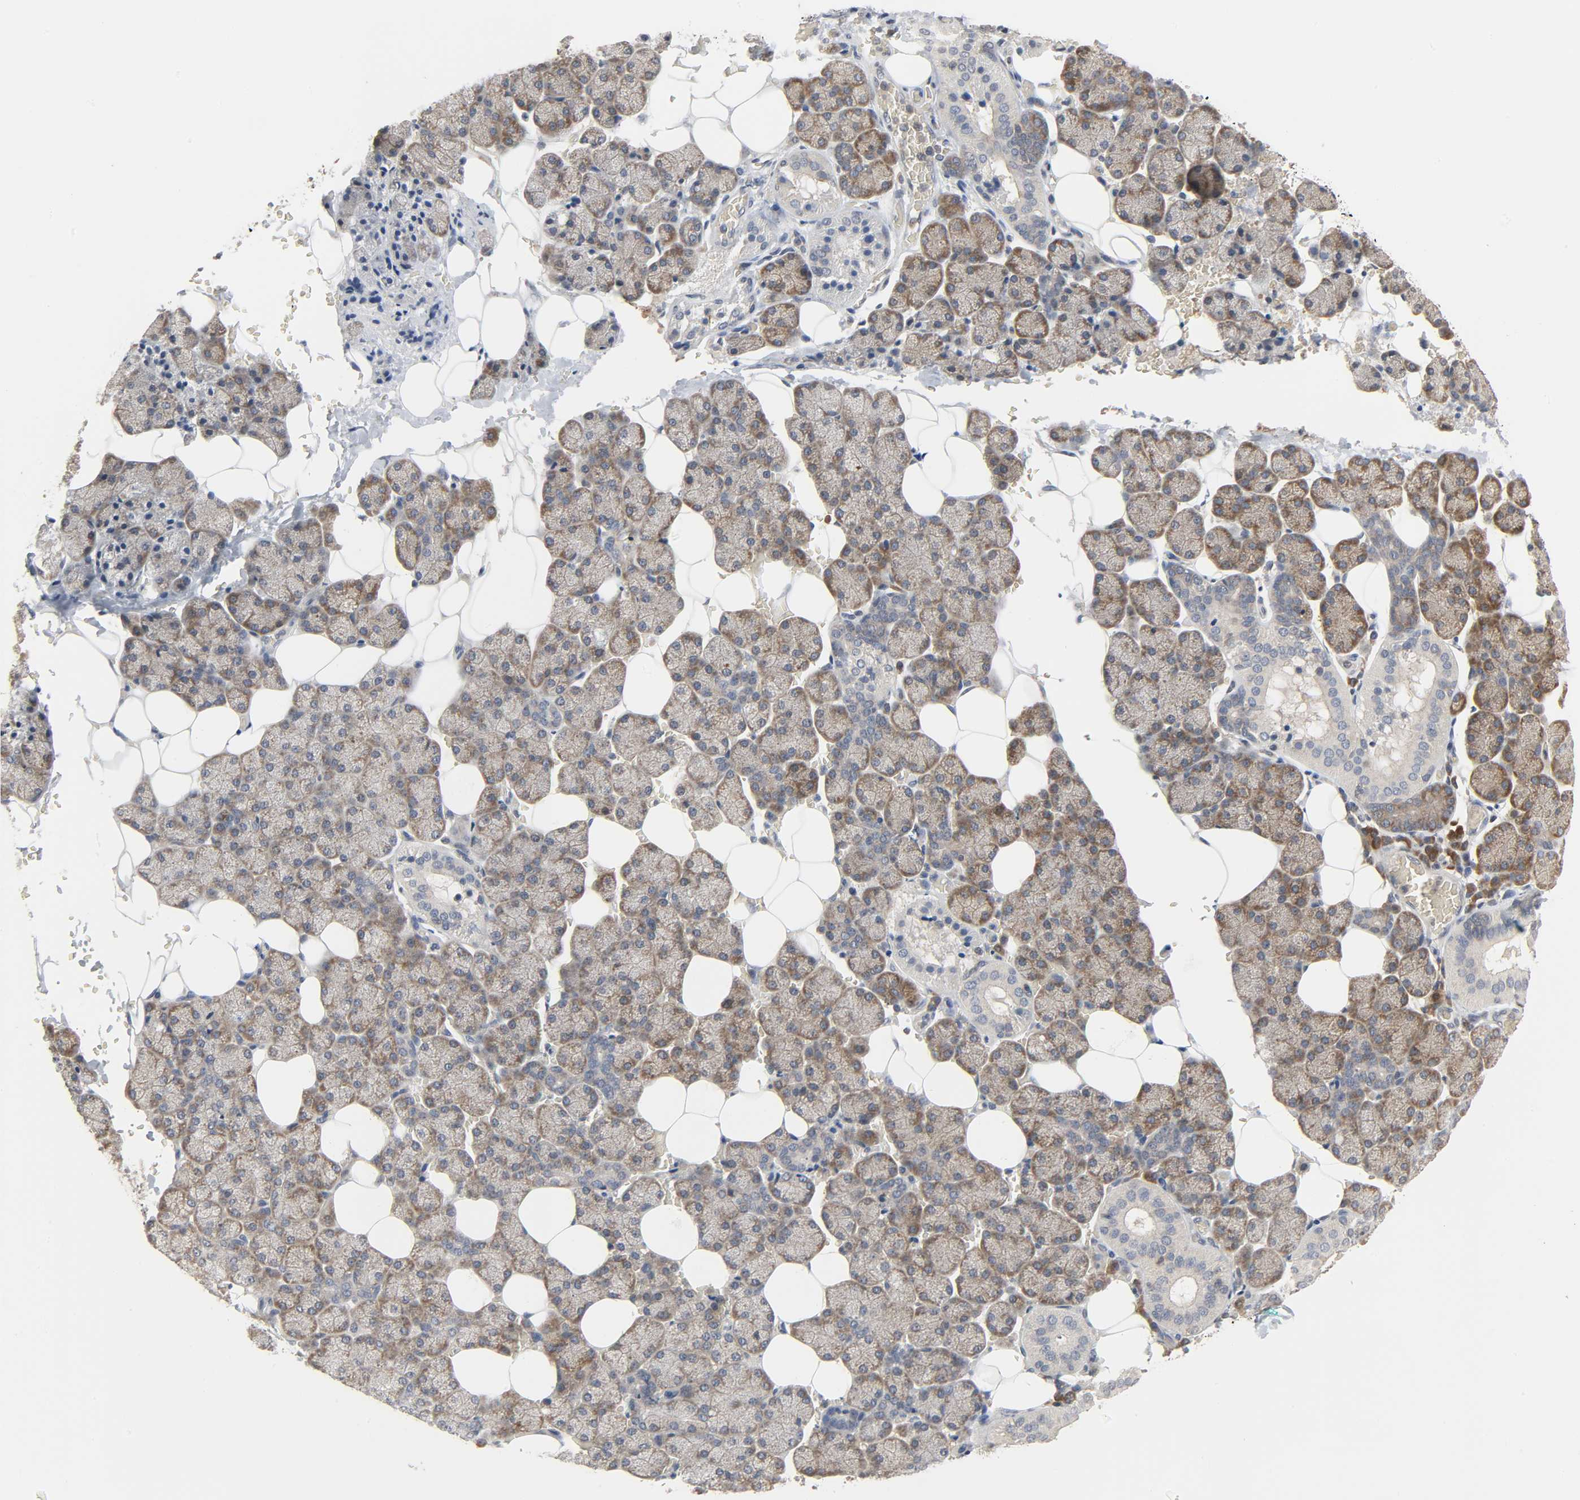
{"staining": {"intensity": "moderate", "quantity": ">75%", "location": "cytoplasmic/membranous"}, "tissue": "salivary gland", "cell_type": "Glandular cells", "image_type": "normal", "snomed": [{"axis": "morphology", "description": "Normal tissue, NOS"}, {"axis": "topography", "description": "Lymph node"}, {"axis": "topography", "description": "Salivary gland"}], "caption": "Normal salivary gland demonstrates moderate cytoplasmic/membranous staining in about >75% of glandular cells (IHC, brightfield microscopy, high magnification)..", "gene": "PLEKHA2", "patient": {"sex": "male", "age": 8}}